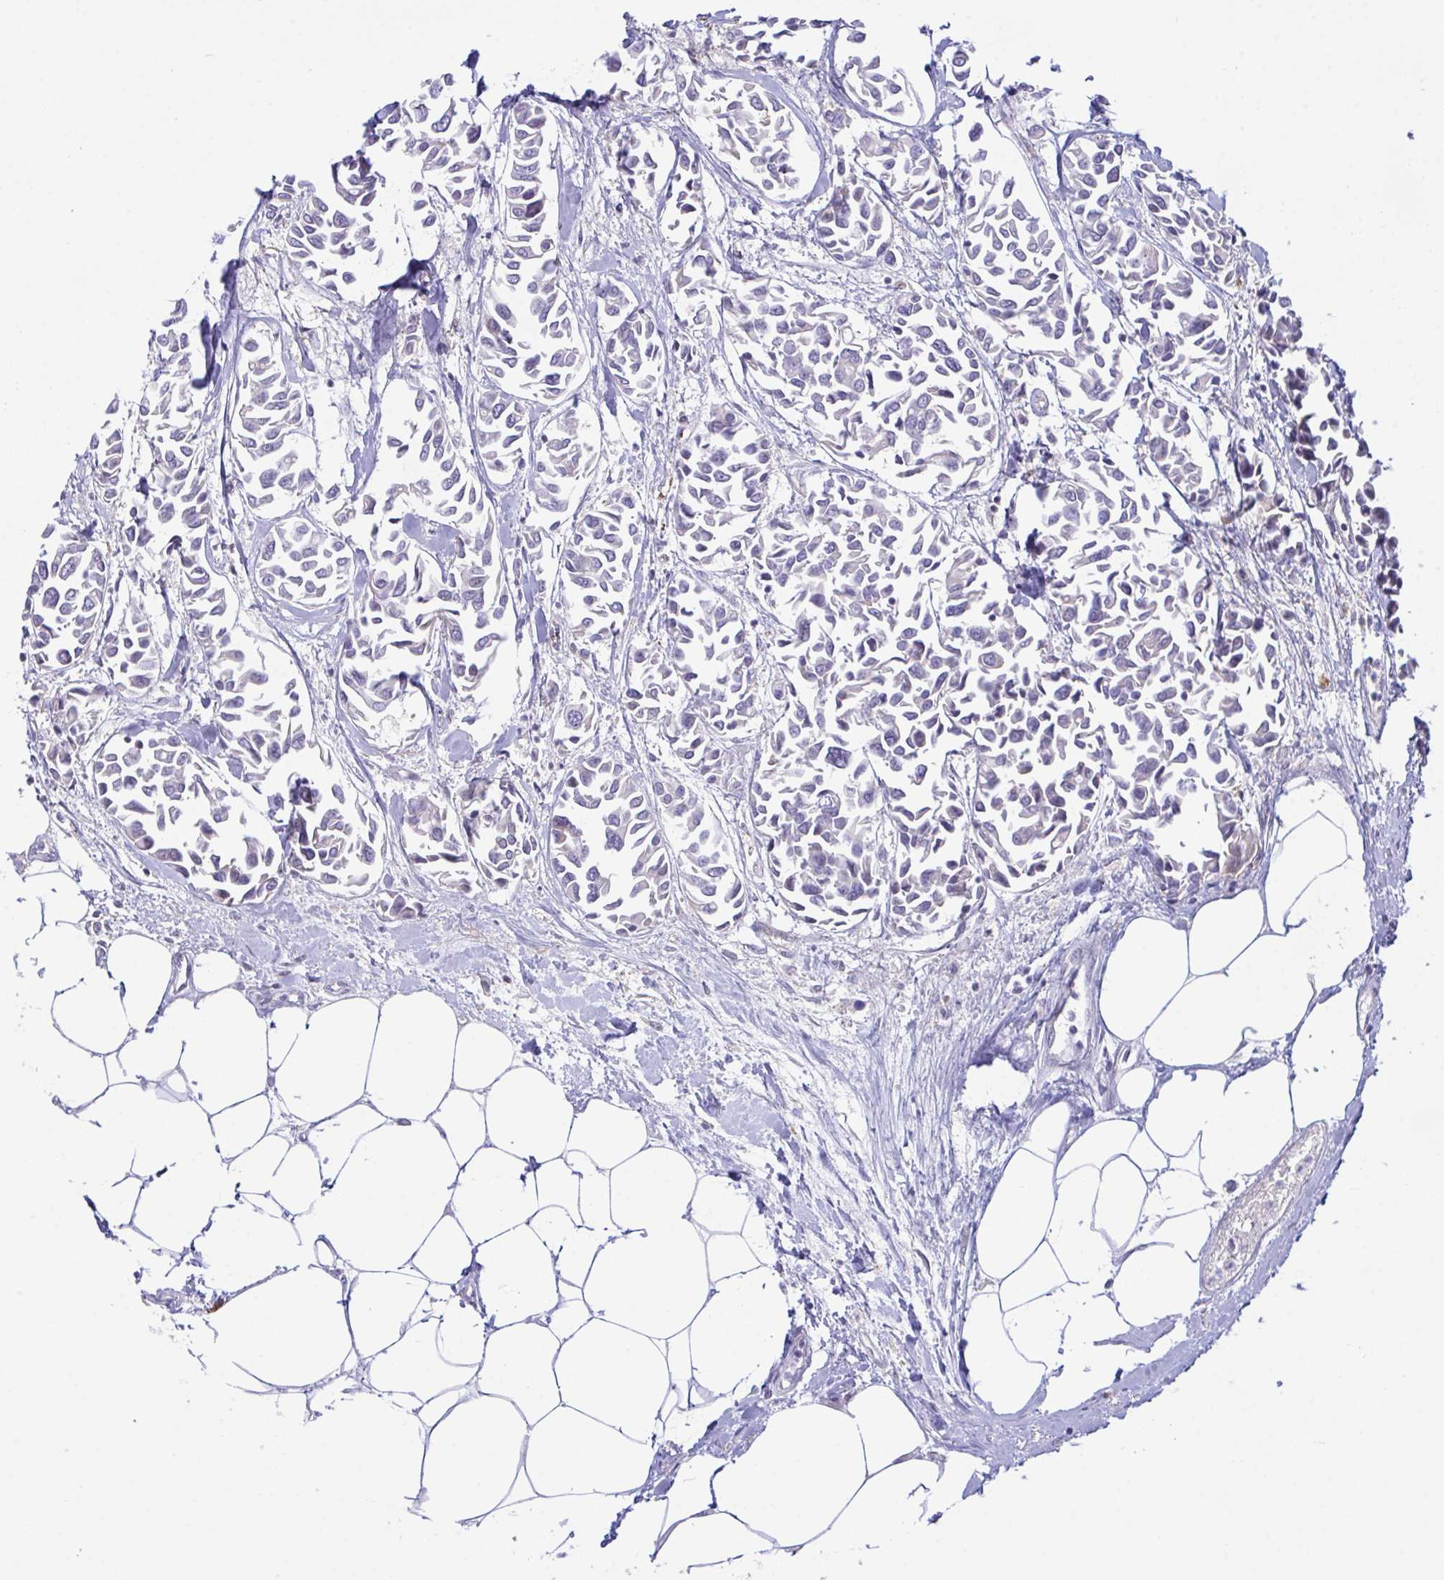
{"staining": {"intensity": "negative", "quantity": "none", "location": "none"}, "tissue": "breast cancer", "cell_type": "Tumor cells", "image_type": "cancer", "snomed": [{"axis": "morphology", "description": "Duct carcinoma"}, {"axis": "topography", "description": "Breast"}], "caption": "A micrograph of human breast cancer (infiltrating ductal carcinoma) is negative for staining in tumor cells.", "gene": "PPIH", "patient": {"sex": "female", "age": 54}}